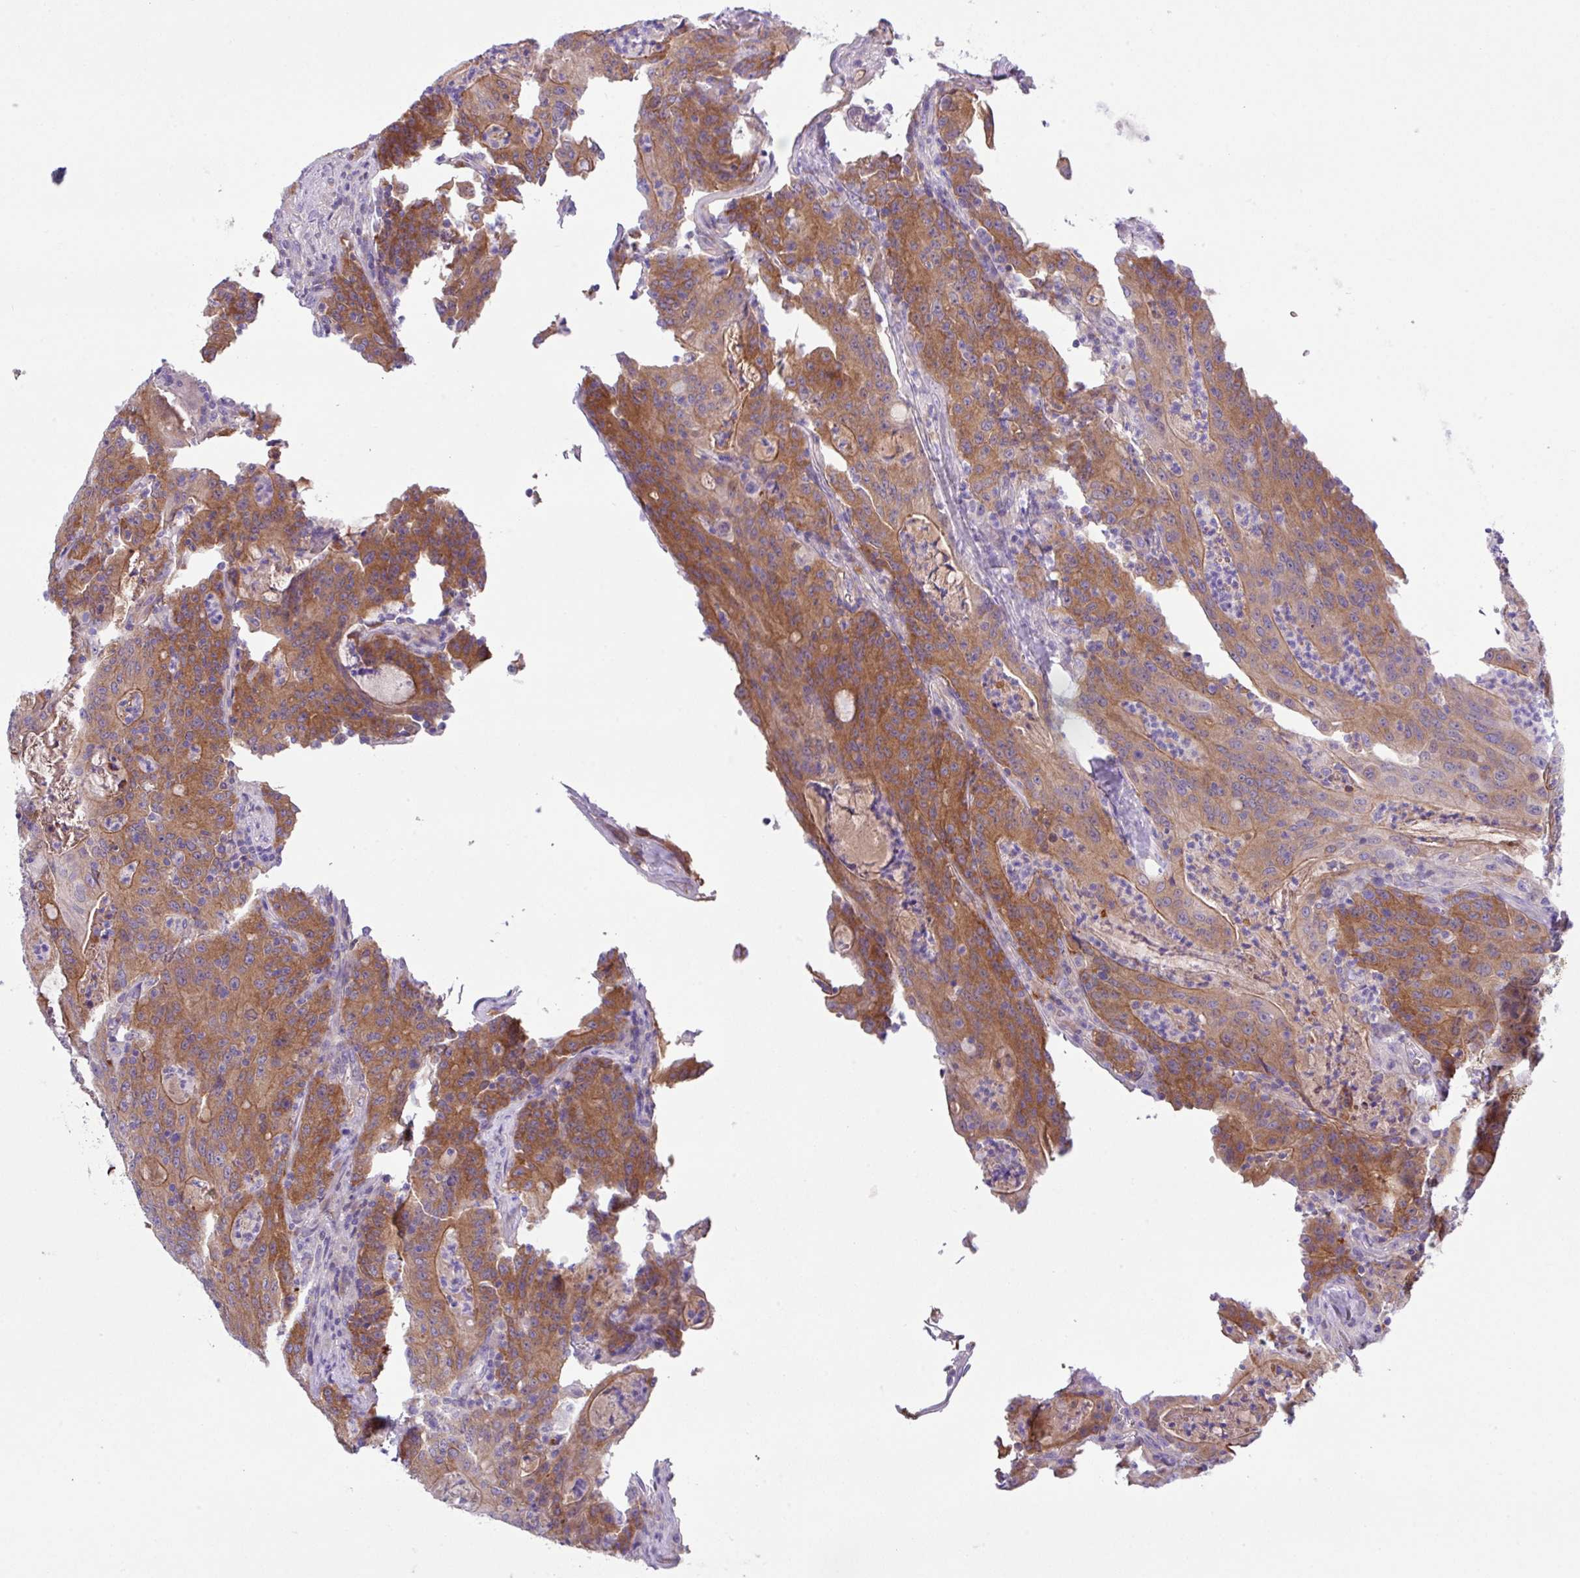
{"staining": {"intensity": "moderate", "quantity": ">75%", "location": "cytoplasmic/membranous"}, "tissue": "colorectal cancer", "cell_type": "Tumor cells", "image_type": "cancer", "snomed": [{"axis": "morphology", "description": "Adenocarcinoma, NOS"}, {"axis": "topography", "description": "Colon"}], "caption": "Immunohistochemistry image of human colorectal cancer (adenocarcinoma) stained for a protein (brown), which demonstrates medium levels of moderate cytoplasmic/membranous expression in approximately >75% of tumor cells.", "gene": "DNAL1", "patient": {"sex": "male", "age": 83}}